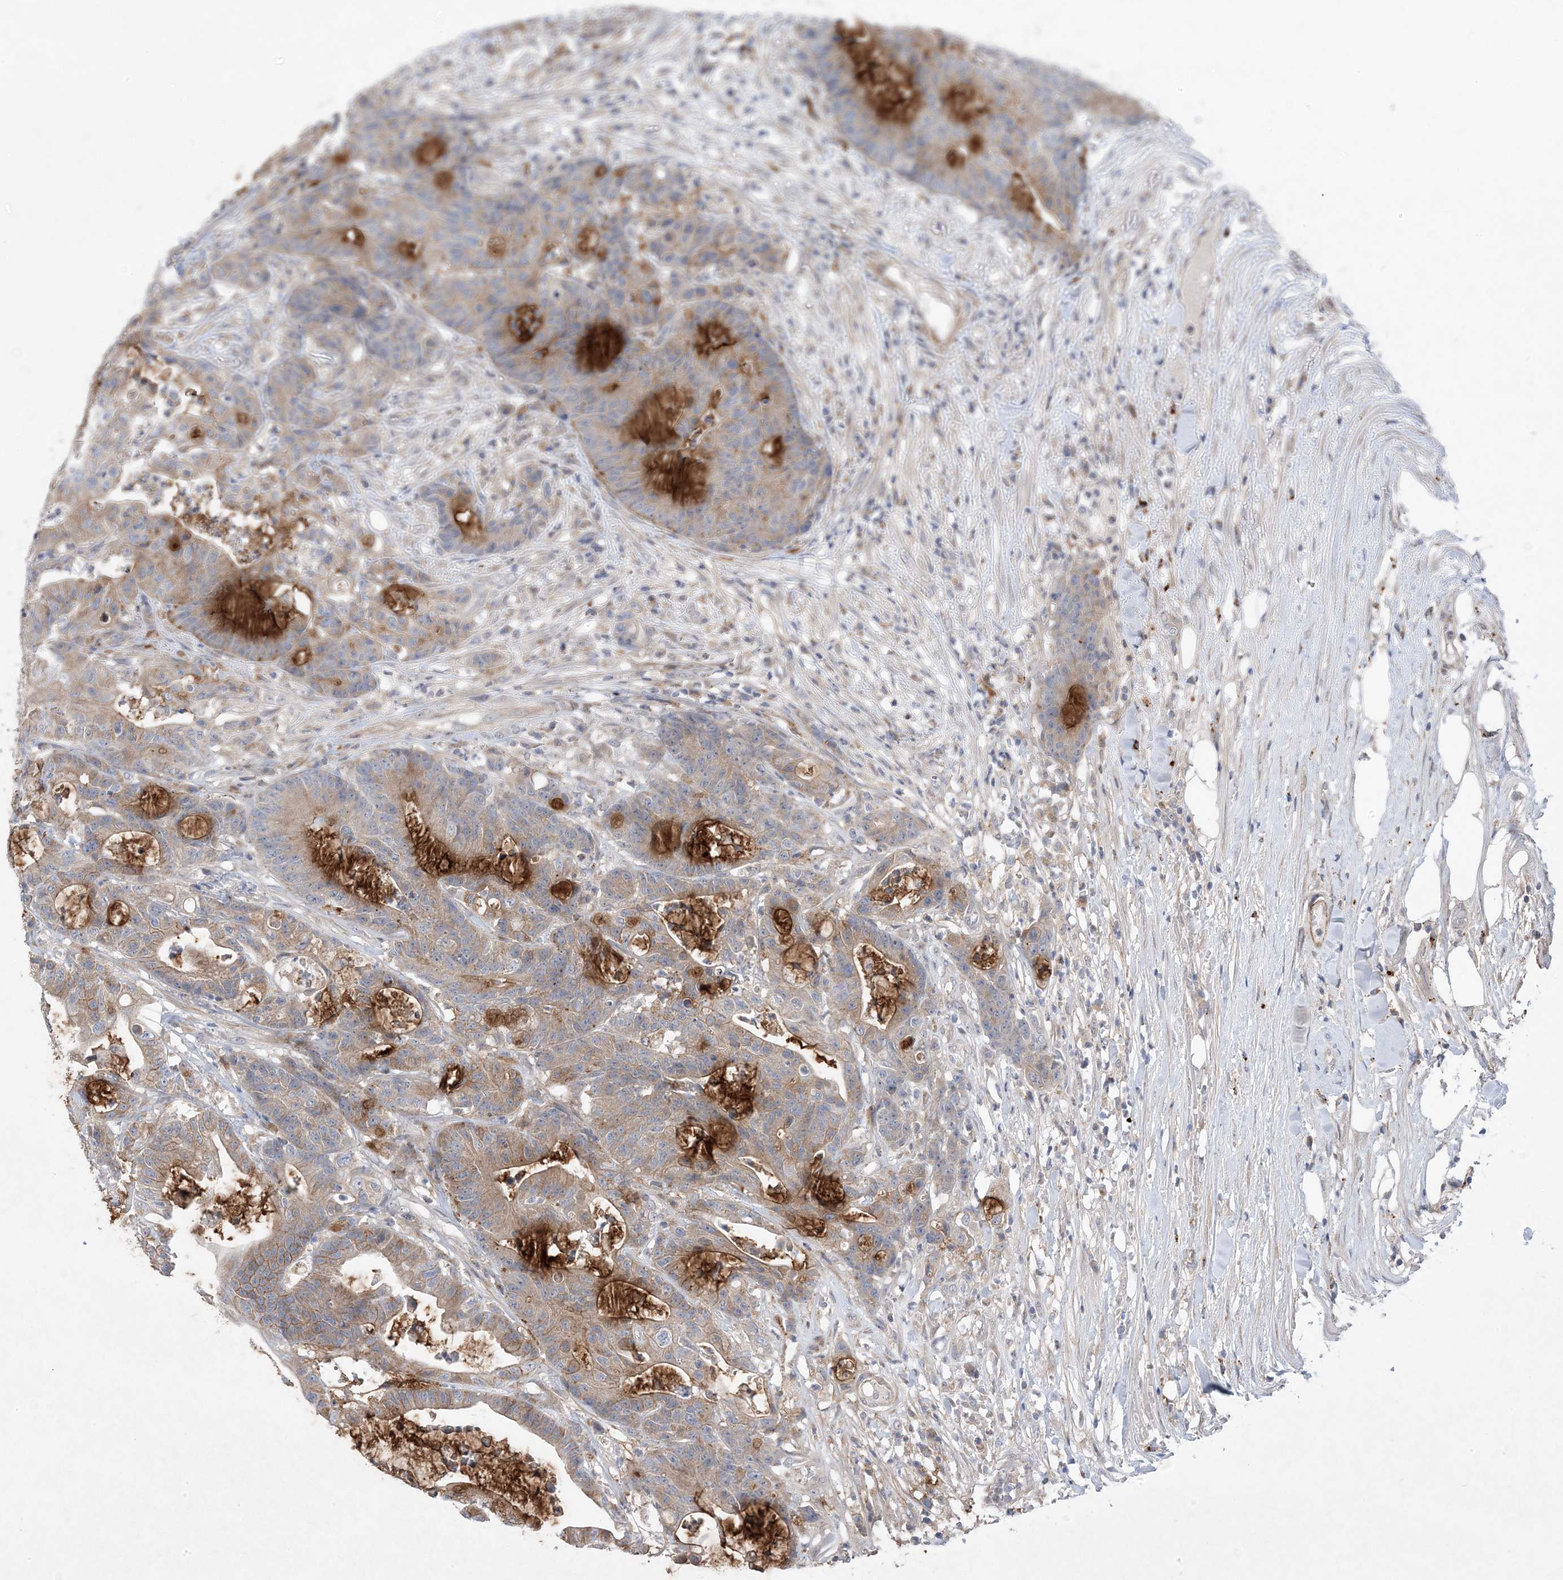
{"staining": {"intensity": "weak", "quantity": "25%-75%", "location": "cytoplasmic/membranous"}, "tissue": "colorectal cancer", "cell_type": "Tumor cells", "image_type": "cancer", "snomed": [{"axis": "morphology", "description": "Adenocarcinoma, NOS"}, {"axis": "topography", "description": "Colon"}], "caption": "Weak cytoplasmic/membranous expression for a protein is appreciated in about 25%-75% of tumor cells of colorectal adenocarcinoma using immunohistochemistry (IHC).", "gene": "ANAPC1", "patient": {"sex": "female", "age": 84}}